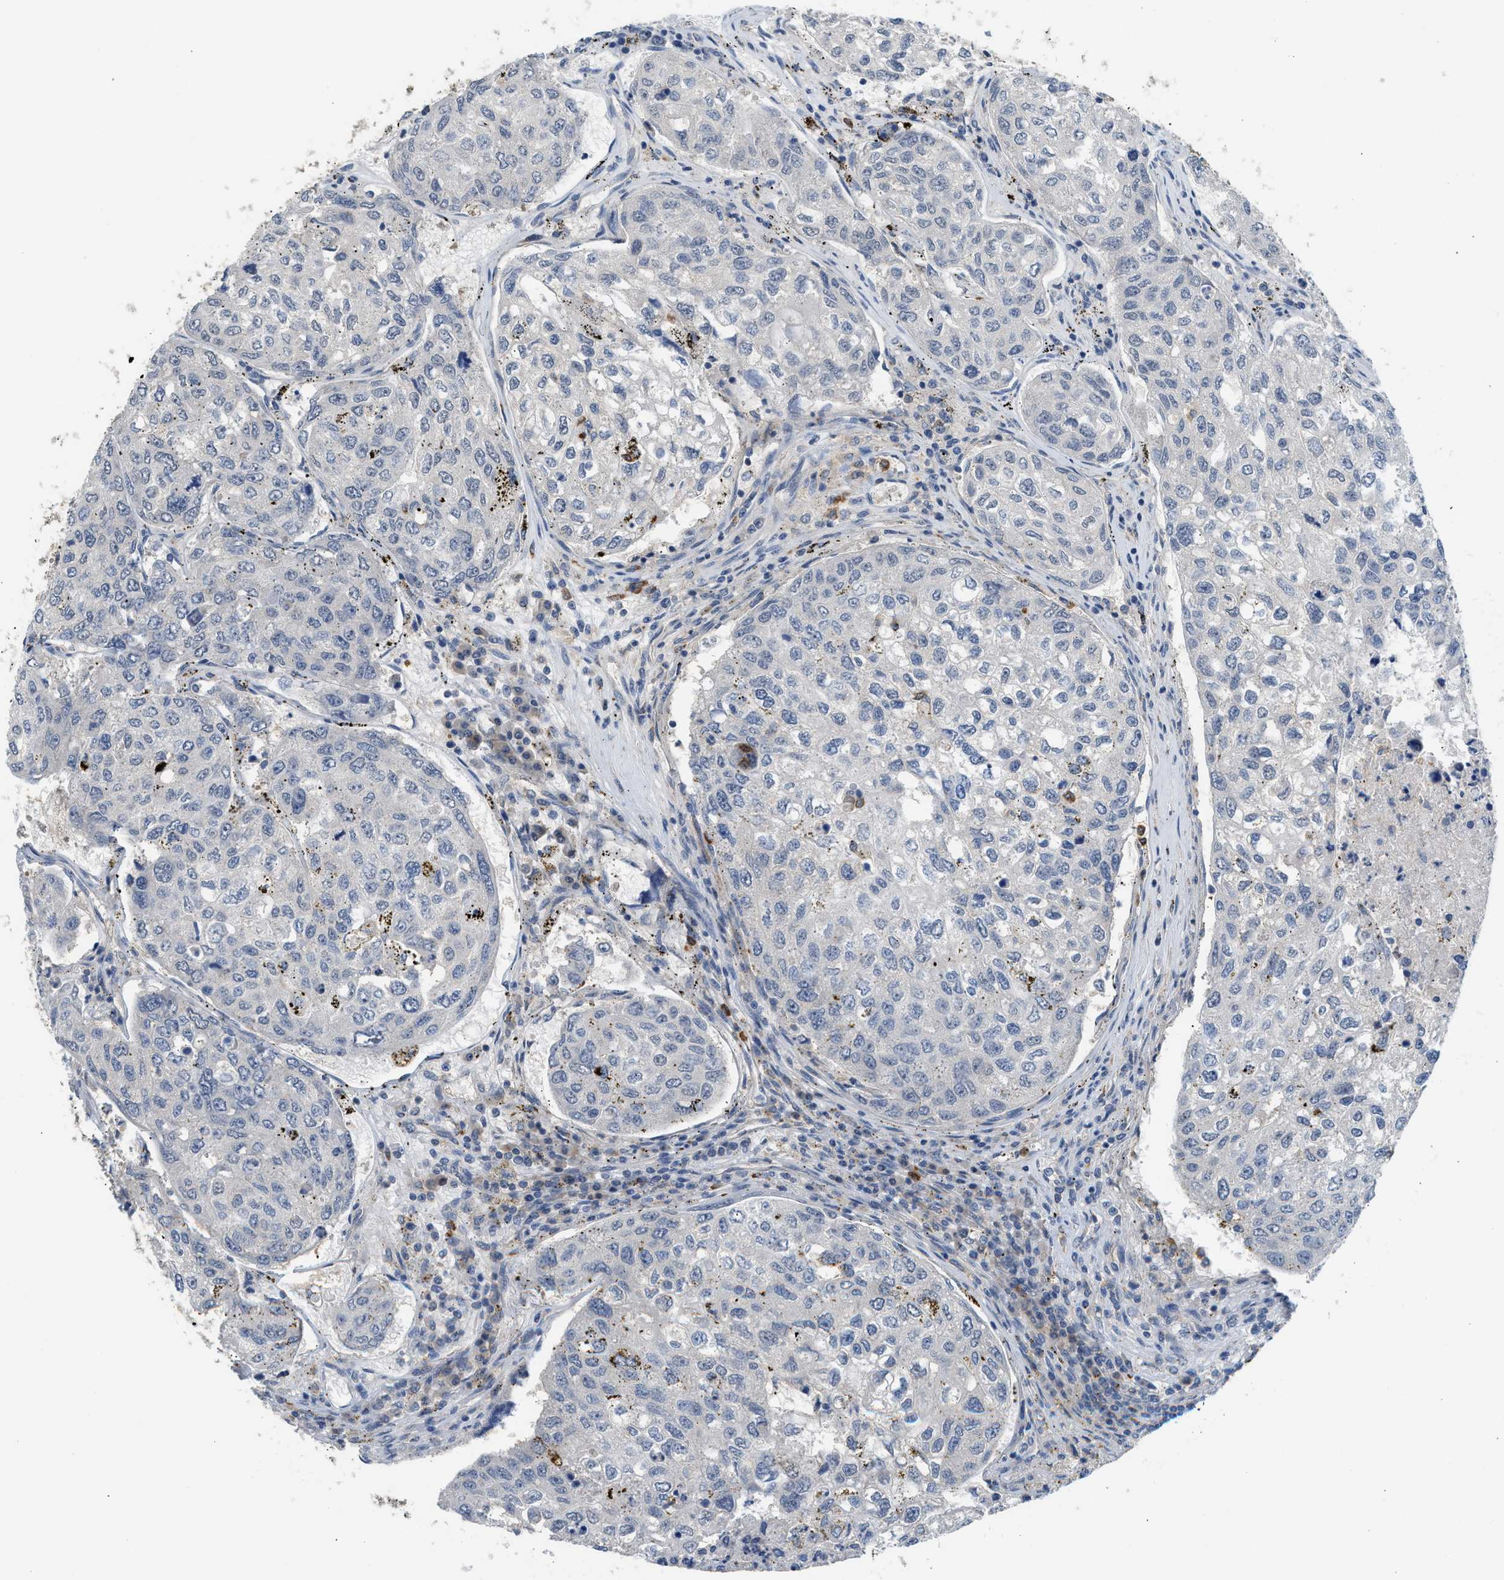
{"staining": {"intensity": "negative", "quantity": "none", "location": "none"}, "tissue": "urothelial cancer", "cell_type": "Tumor cells", "image_type": "cancer", "snomed": [{"axis": "morphology", "description": "Urothelial carcinoma, High grade"}, {"axis": "topography", "description": "Lymph node"}, {"axis": "topography", "description": "Urinary bladder"}], "caption": "Histopathology image shows no significant protein positivity in tumor cells of urothelial carcinoma (high-grade).", "gene": "RHBDF2", "patient": {"sex": "male", "age": 51}}